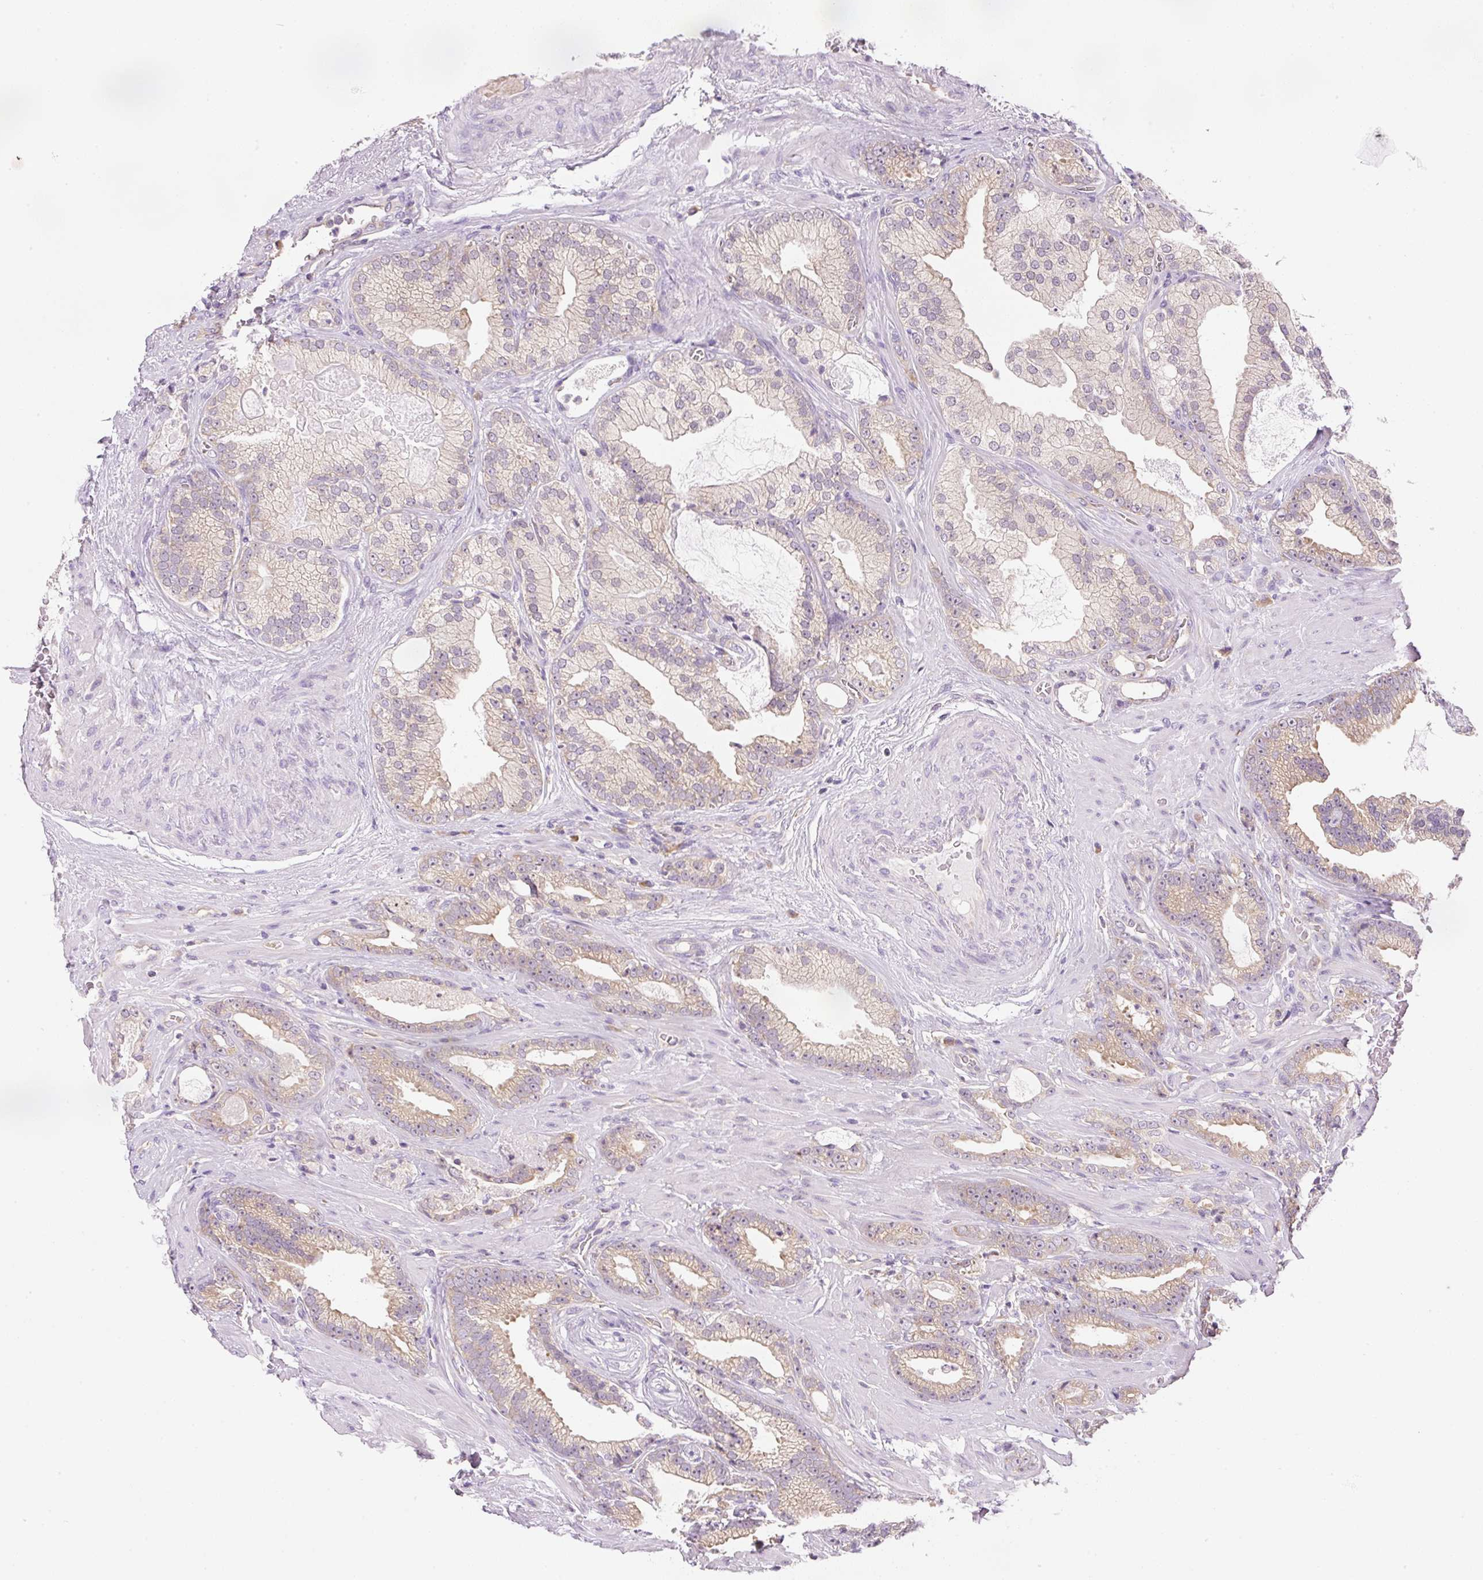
{"staining": {"intensity": "weak", "quantity": ">75%", "location": "cytoplasmic/membranous"}, "tissue": "prostate cancer", "cell_type": "Tumor cells", "image_type": "cancer", "snomed": [{"axis": "morphology", "description": "Adenocarcinoma, High grade"}, {"axis": "topography", "description": "Prostate"}], "caption": "Weak cytoplasmic/membranous positivity is present in about >75% of tumor cells in prostate cancer (high-grade adenocarcinoma).", "gene": "RPL18A", "patient": {"sex": "male", "age": 68}}